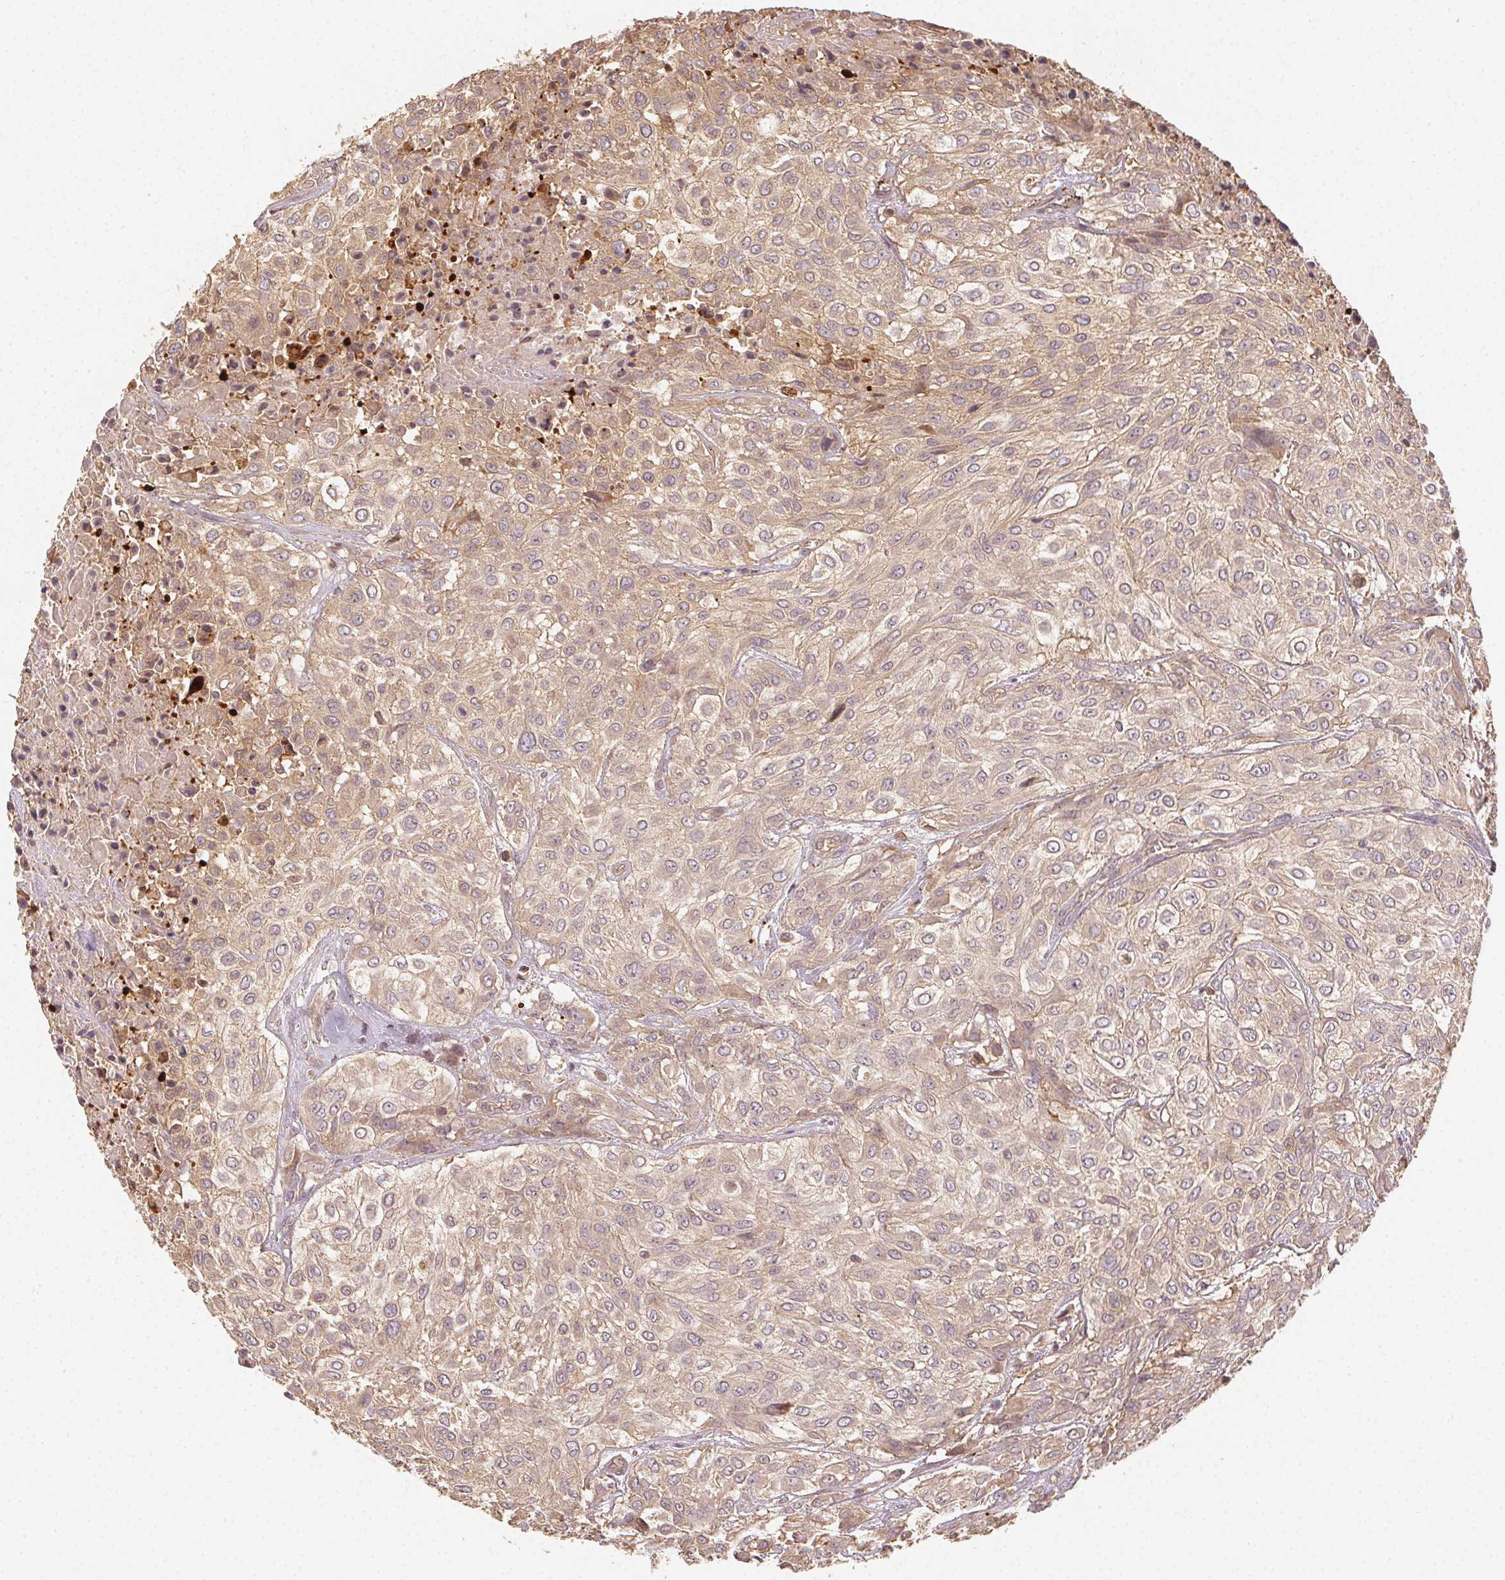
{"staining": {"intensity": "weak", "quantity": ">75%", "location": "cytoplasmic/membranous"}, "tissue": "urothelial cancer", "cell_type": "Tumor cells", "image_type": "cancer", "snomed": [{"axis": "morphology", "description": "Urothelial carcinoma, High grade"}, {"axis": "topography", "description": "Urinary bladder"}], "caption": "Urothelial cancer stained for a protein (brown) displays weak cytoplasmic/membranous positive positivity in about >75% of tumor cells.", "gene": "RALA", "patient": {"sex": "male", "age": 57}}